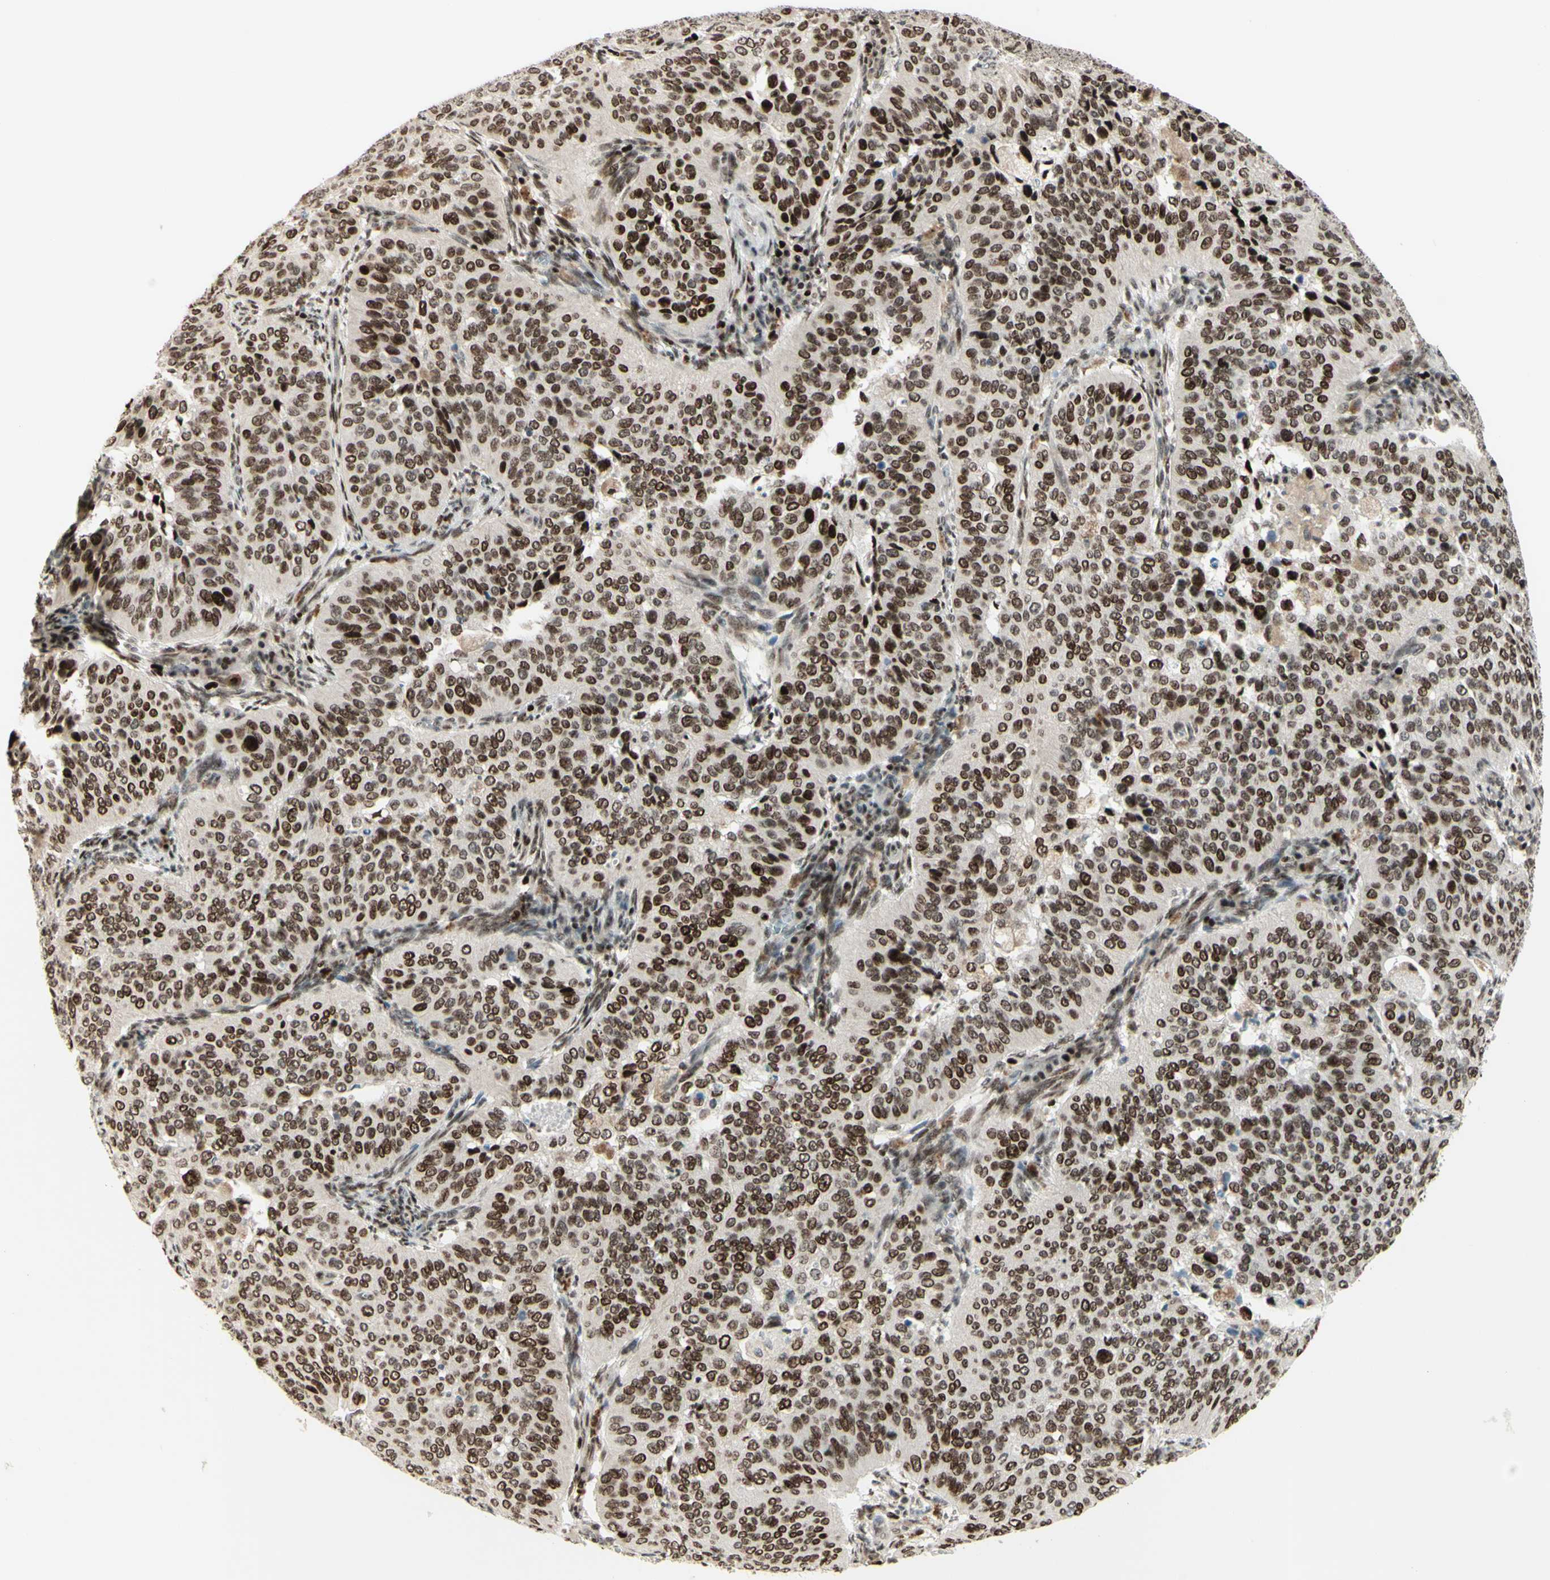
{"staining": {"intensity": "strong", "quantity": "25%-75%", "location": "cytoplasmic/membranous,nuclear"}, "tissue": "cervical cancer", "cell_type": "Tumor cells", "image_type": "cancer", "snomed": [{"axis": "morphology", "description": "Normal tissue, NOS"}, {"axis": "morphology", "description": "Squamous cell carcinoma, NOS"}, {"axis": "topography", "description": "Cervix"}], "caption": "This is a micrograph of IHC staining of cervical cancer, which shows strong positivity in the cytoplasmic/membranous and nuclear of tumor cells.", "gene": "CDKL5", "patient": {"sex": "female", "age": 39}}